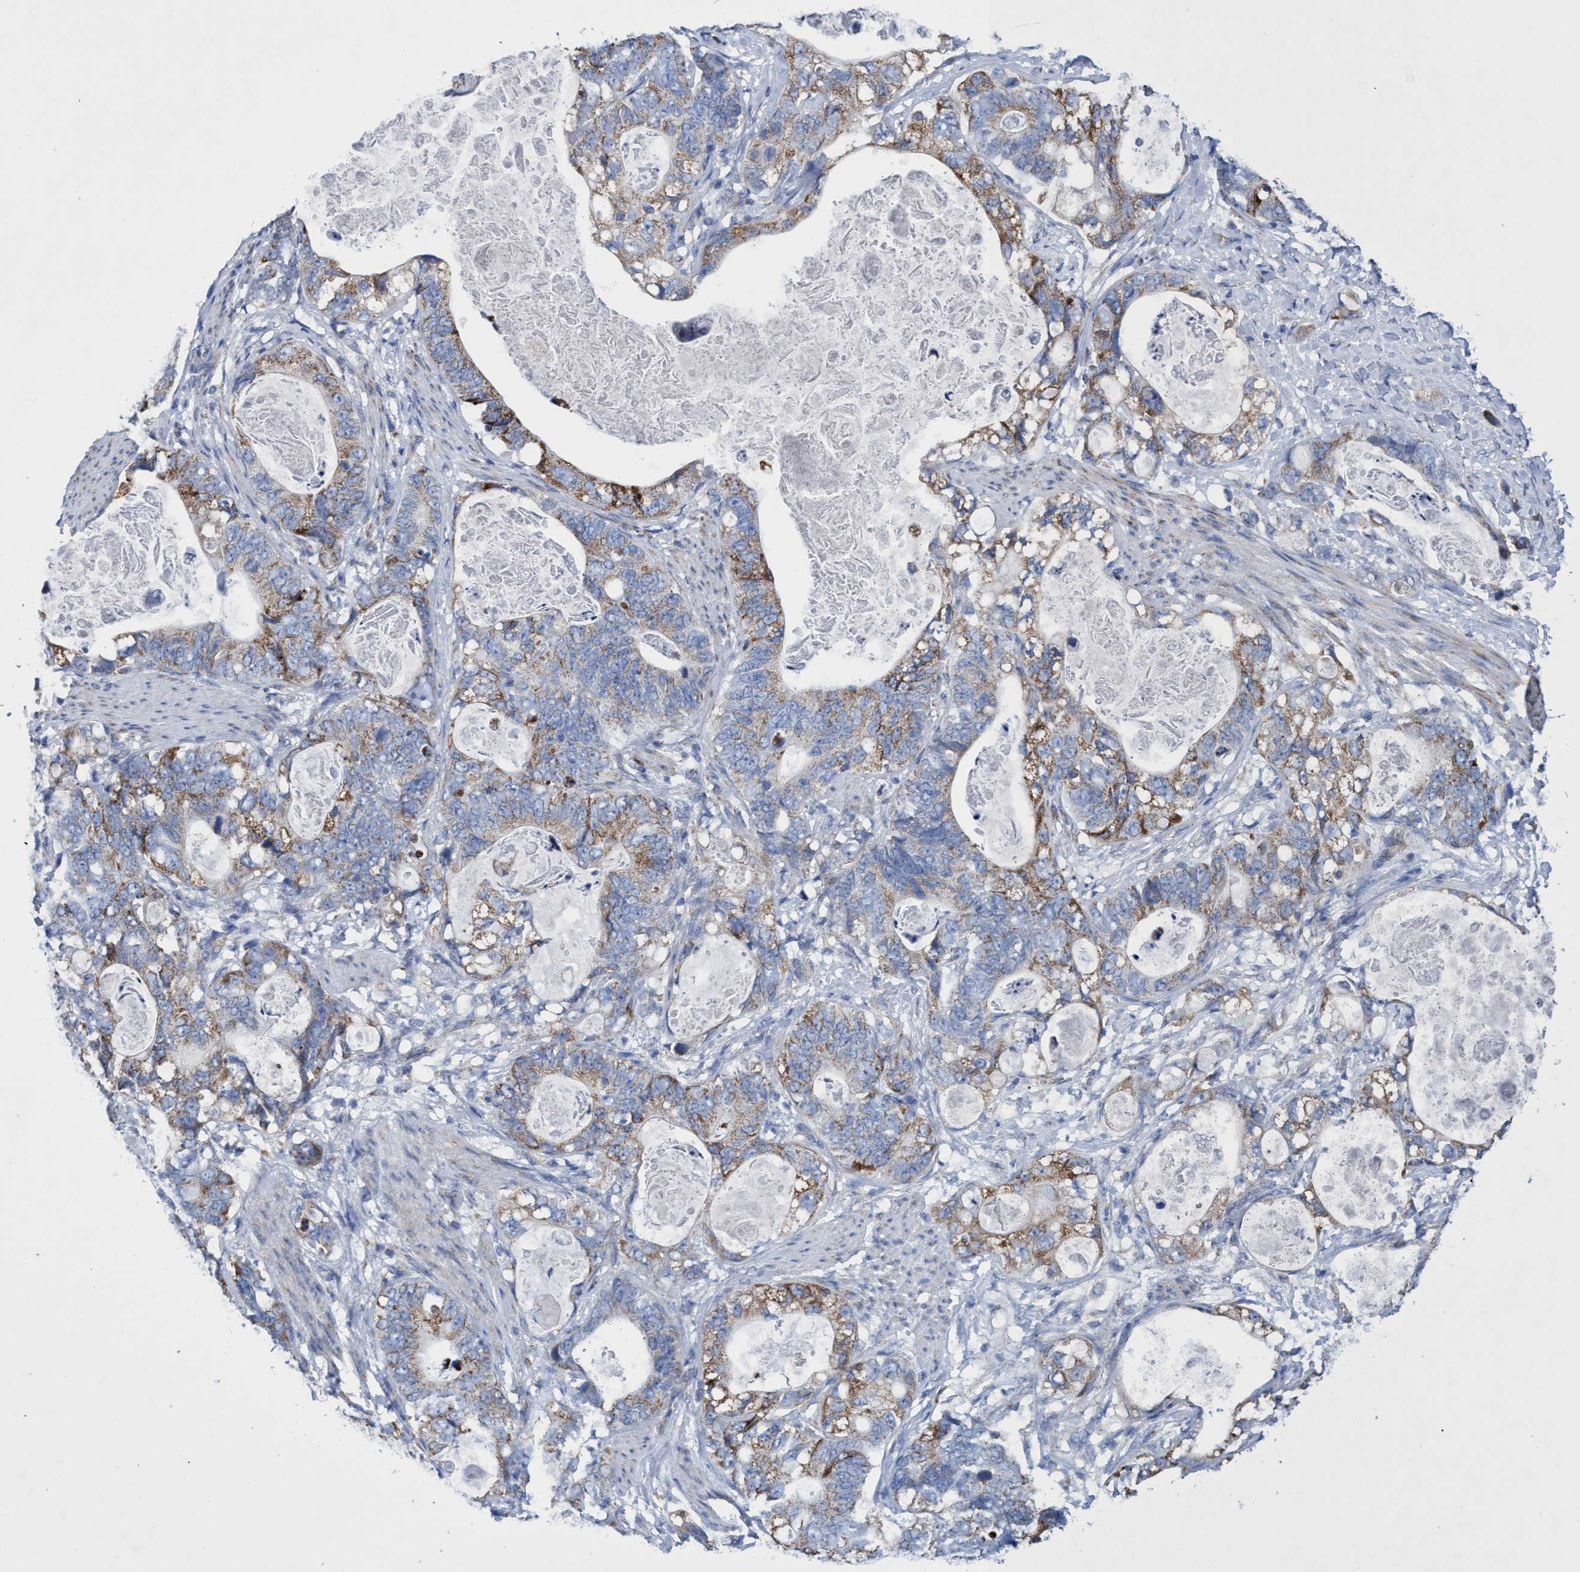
{"staining": {"intensity": "moderate", "quantity": ">75%", "location": "cytoplasmic/membranous"}, "tissue": "stomach cancer", "cell_type": "Tumor cells", "image_type": "cancer", "snomed": [{"axis": "morphology", "description": "Normal tissue, NOS"}, {"axis": "morphology", "description": "Adenocarcinoma, NOS"}, {"axis": "topography", "description": "Stomach"}], "caption": "IHC (DAB (3,3'-diaminobenzidine)) staining of human stomach adenocarcinoma shows moderate cytoplasmic/membranous protein positivity in approximately >75% of tumor cells.", "gene": "ZNF750", "patient": {"sex": "female", "age": 89}}